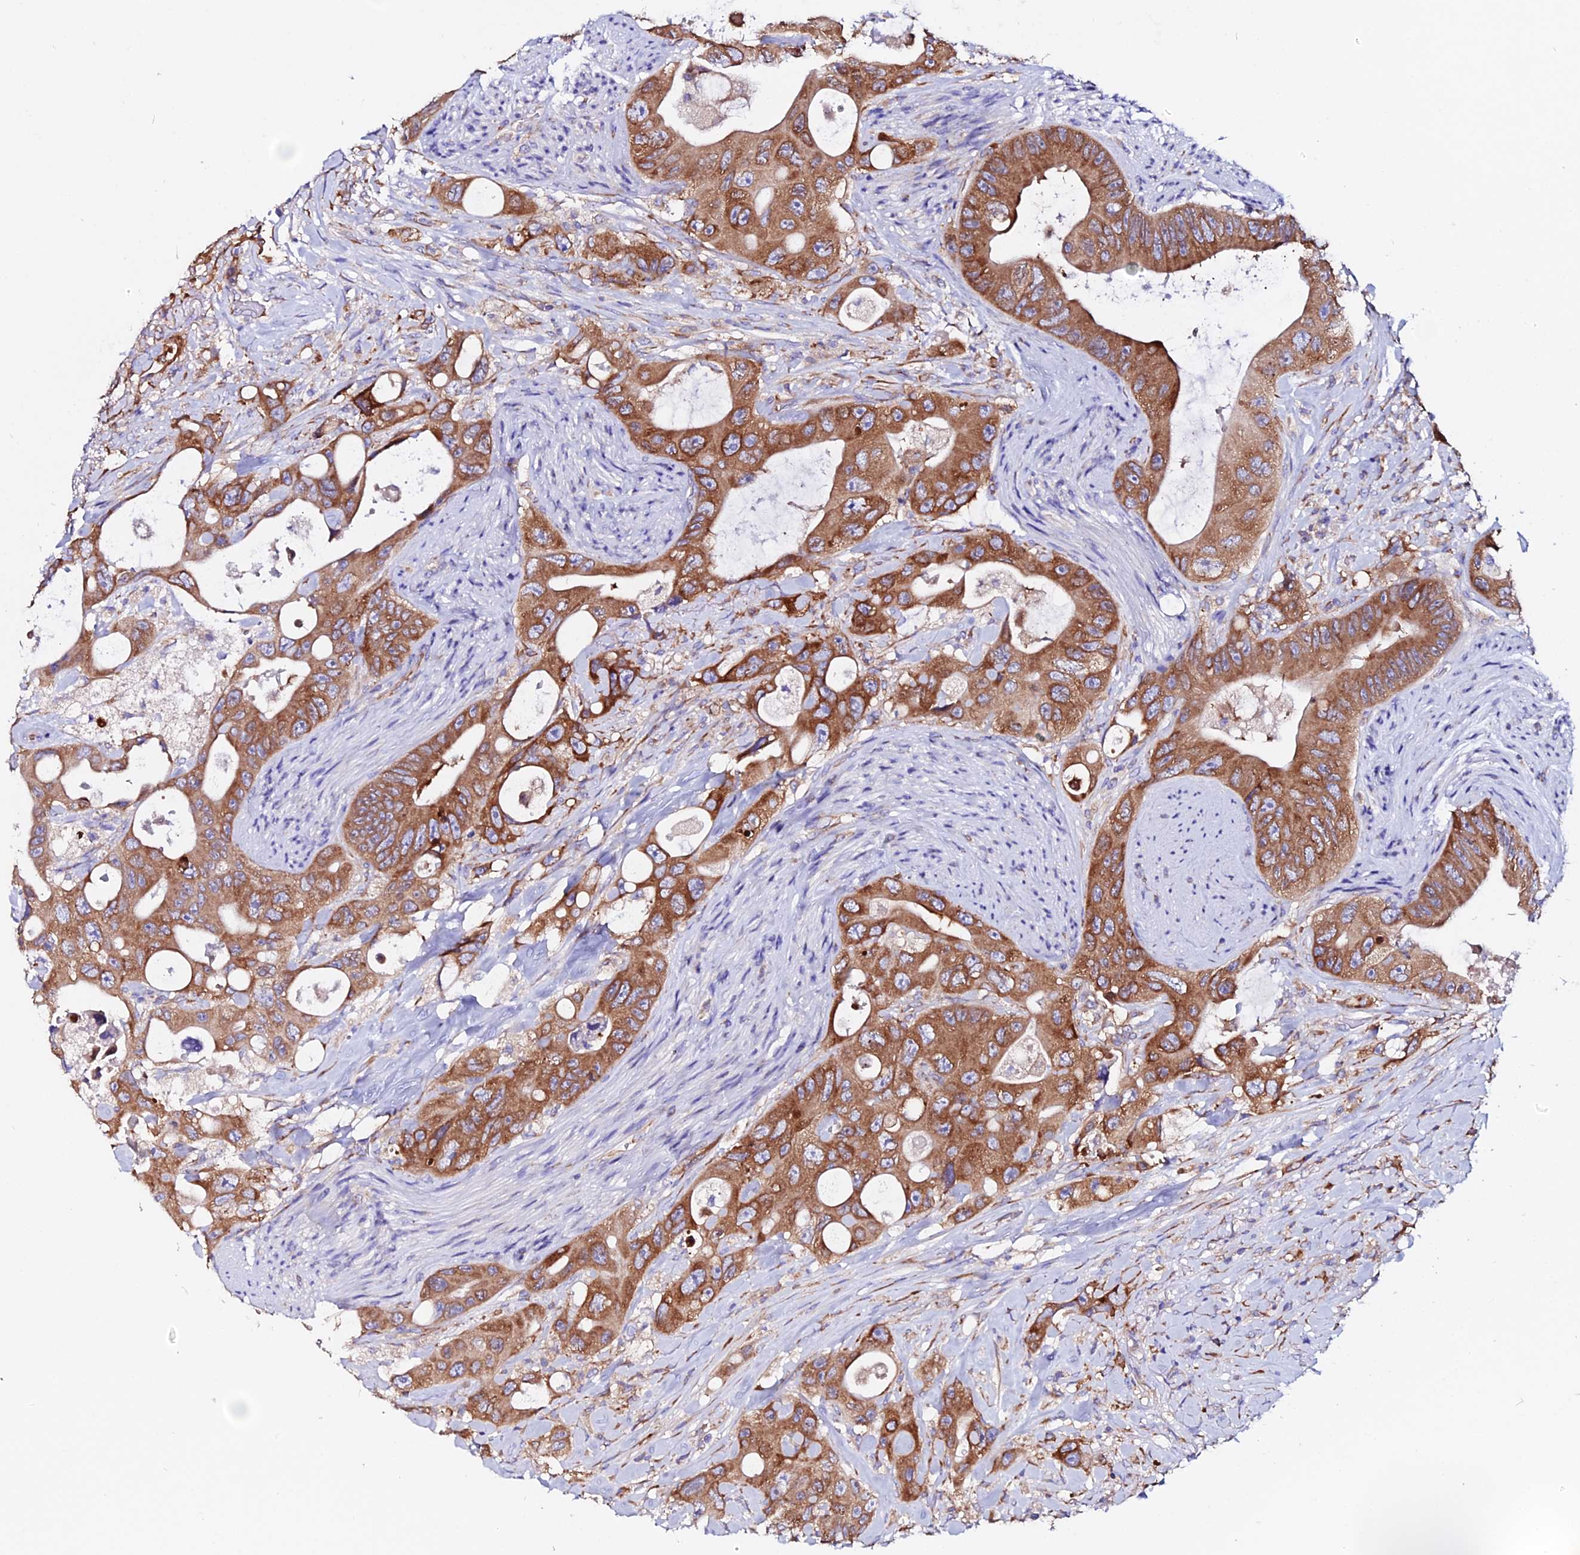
{"staining": {"intensity": "strong", "quantity": ">75%", "location": "cytoplasmic/membranous"}, "tissue": "colorectal cancer", "cell_type": "Tumor cells", "image_type": "cancer", "snomed": [{"axis": "morphology", "description": "Adenocarcinoma, NOS"}, {"axis": "topography", "description": "Colon"}], "caption": "Colorectal cancer stained with a protein marker shows strong staining in tumor cells.", "gene": "EEF1G", "patient": {"sex": "female", "age": 46}}